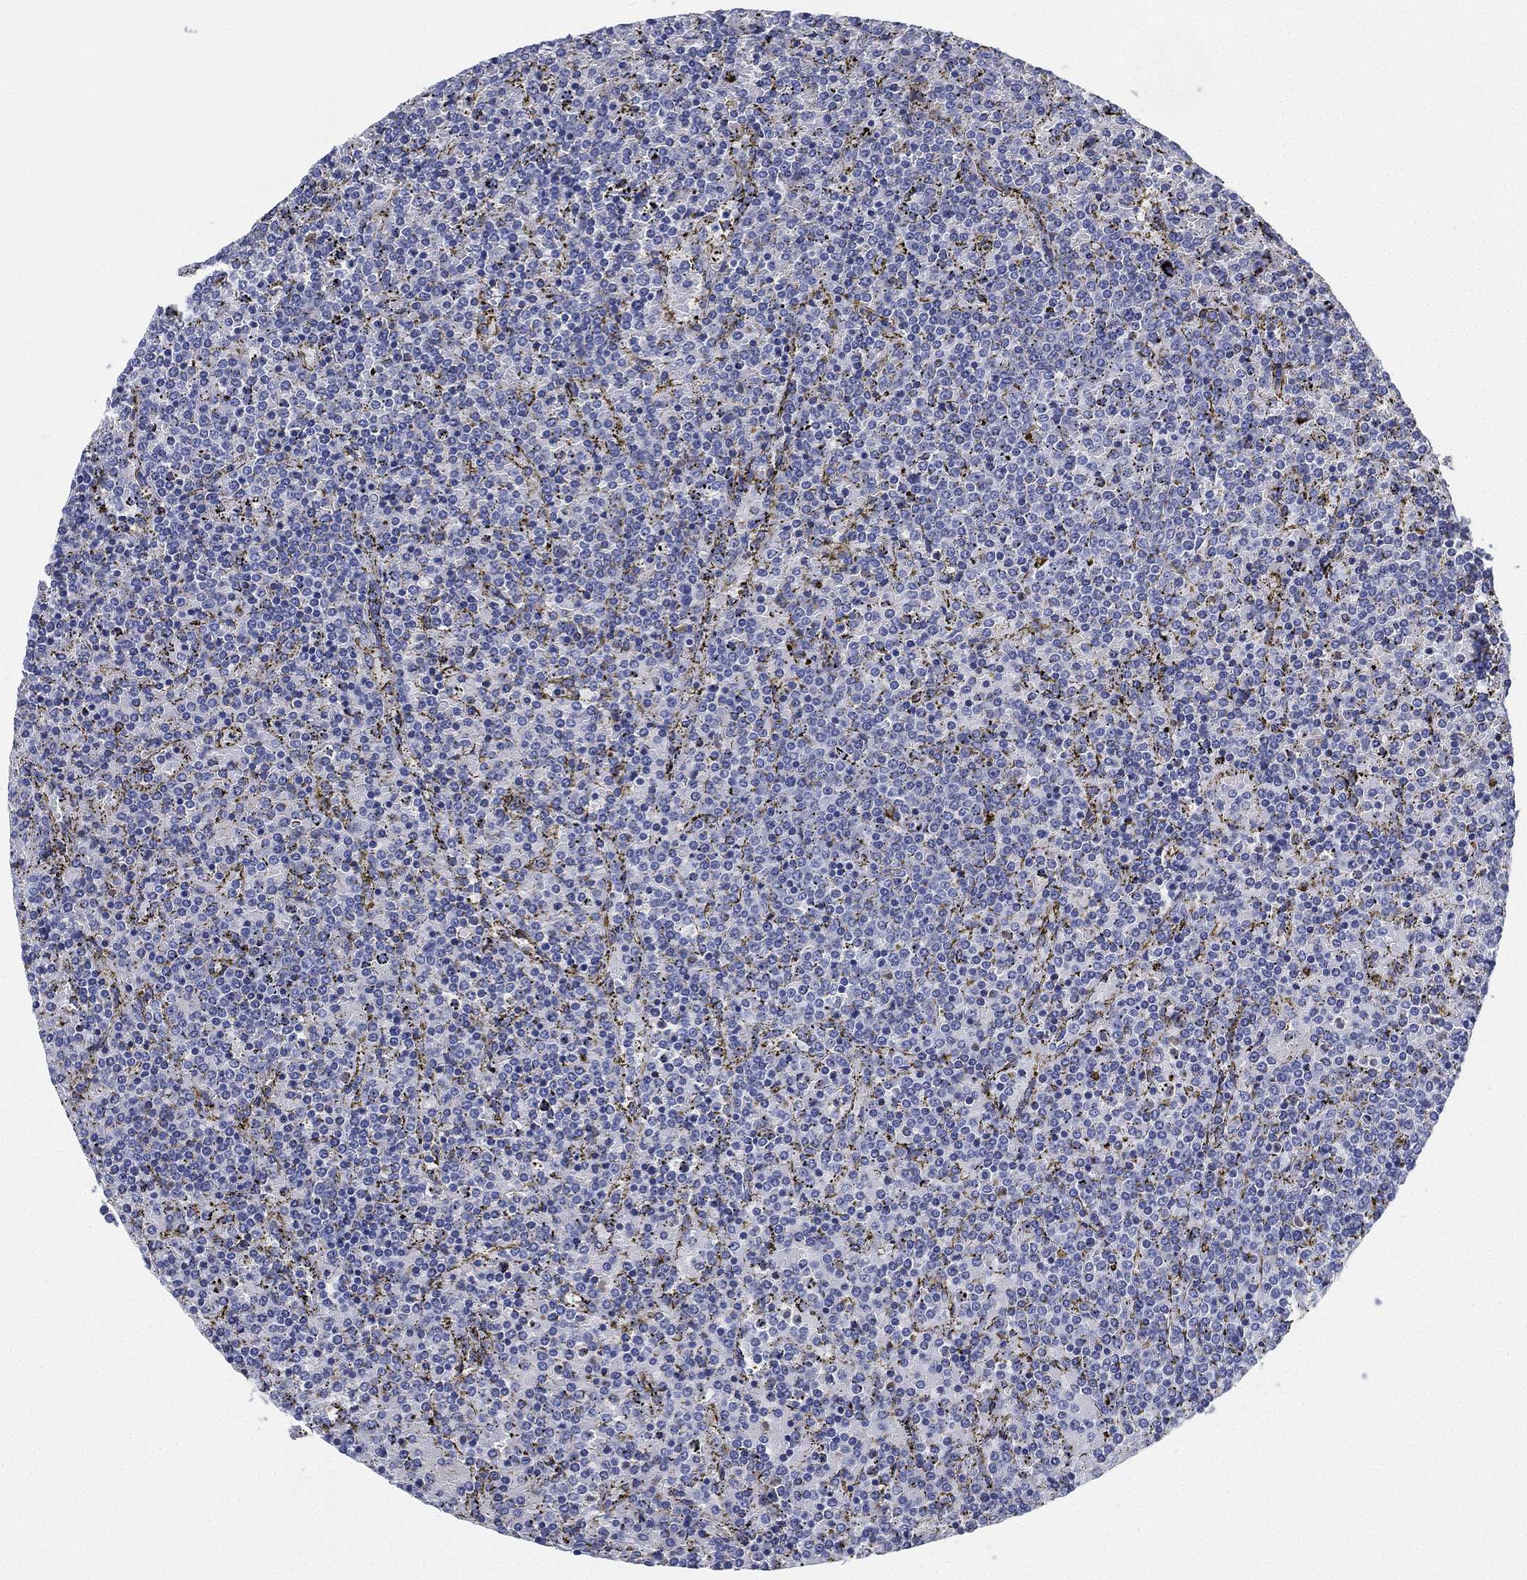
{"staining": {"intensity": "negative", "quantity": "none", "location": "none"}, "tissue": "lymphoma", "cell_type": "Tumor cells", "image_type": "cancer", "snomed": [{"axis": "morphology", "description": "Malignant lymphoma, non-Hodgkin's type, Low grade"}, {"axis": "topography", "description": "Spleen"}], "caption": "Tumor cells show no significant protein expression in lymphoma.", "gene": "DEFB121", "patient": {"sex": "female", "age": 77}}